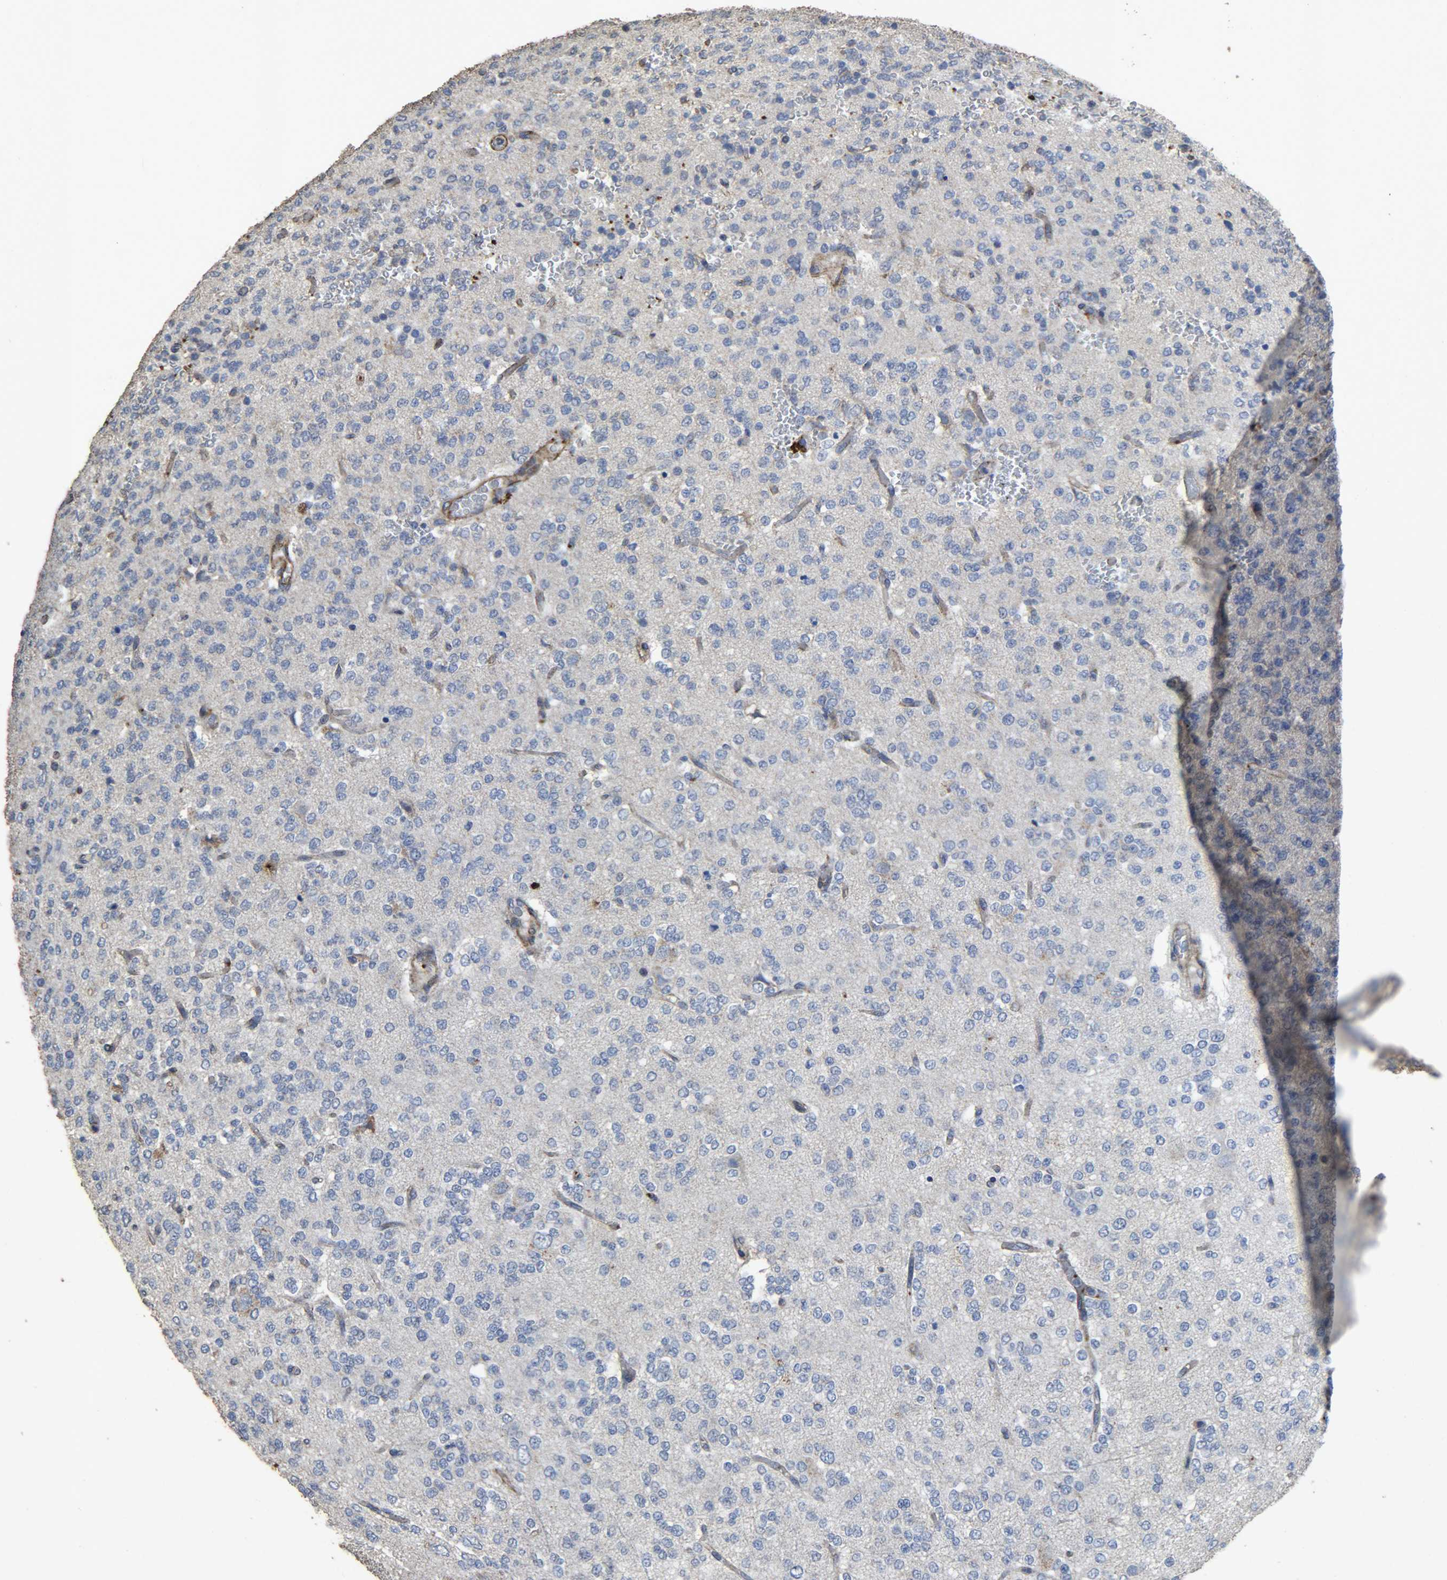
{"staining": {"intensity": "negative", "quantity": "none", "location": "none"}, "tissue": "glioma", "cell_type": "Tumor cells", "image_type": "cancer", "snomed": [{"axis": "morphology", "description": "Glioma, malignant, Low grade"}, {"axis": "topography", "description": "Brain"}], "caption": "Immunohistochemical staining of human glioma displays no significant expression in tumor cells. (DAB immunohistochemistry (IHC) with hematoxylin counter stain).", "gene": "TPM4", "patient": {"sex": "male", "age": 38}}